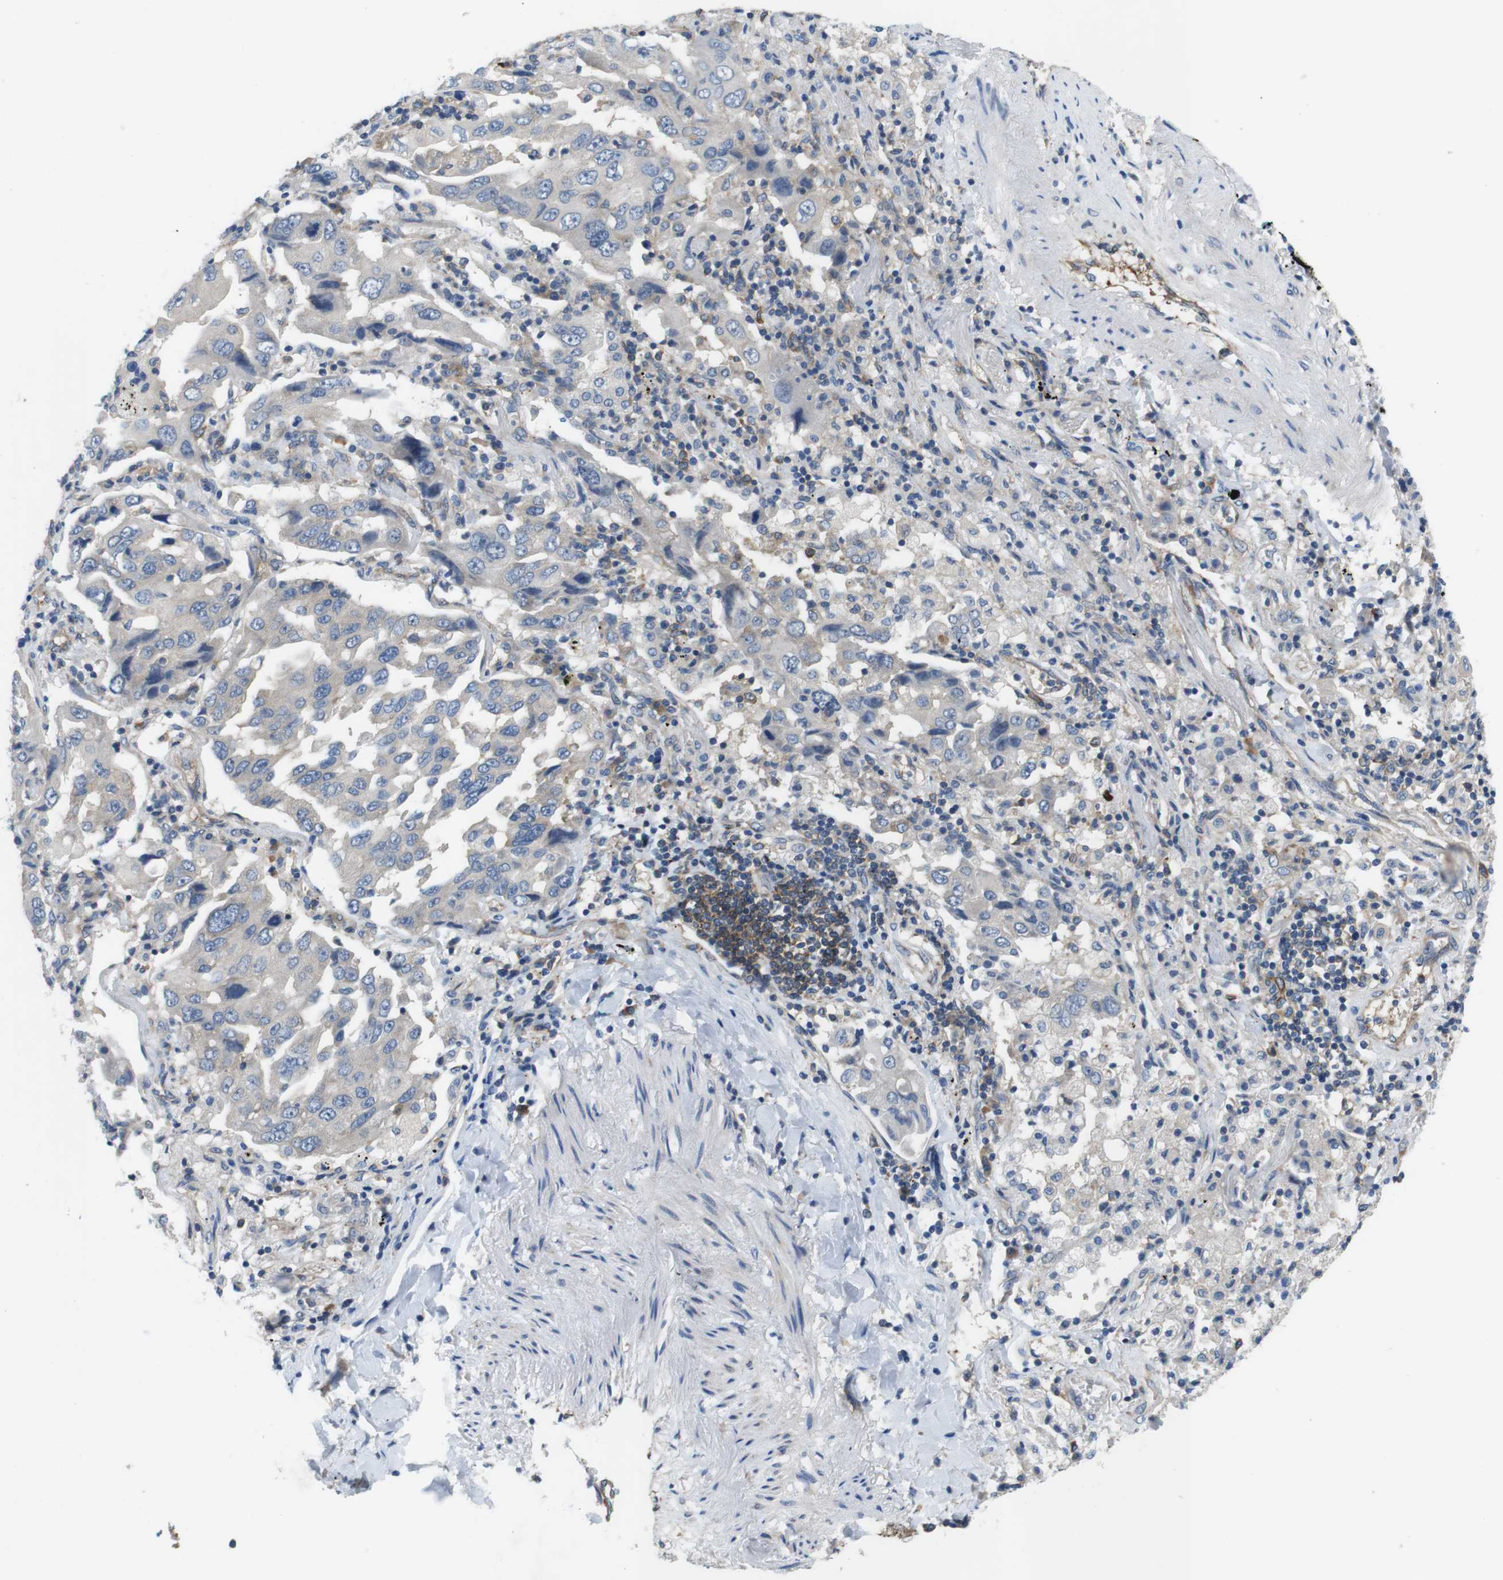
{"staining": {"intensity": "negative", "quantity": "none", "location": "none"}, "tissue": "lung cancer", "cell_type": "Tumor cells", "image_type": "cancer", "snomed": [{"axis": "morphology", "description": "Adenocarcinoma, NOS"}, {"axis": "topography", "description": "Lung"}], "caption": "Immunohistochemistry (IHC) image of adenocarcinoma (lung) stained for a protein (brown), which demonstrates no staining in tumor cells. (DAB immunohistochemistry (IHC), high magnification).", "gene": "DCLK1", "patient": {"sex": "female", "age": 65}}